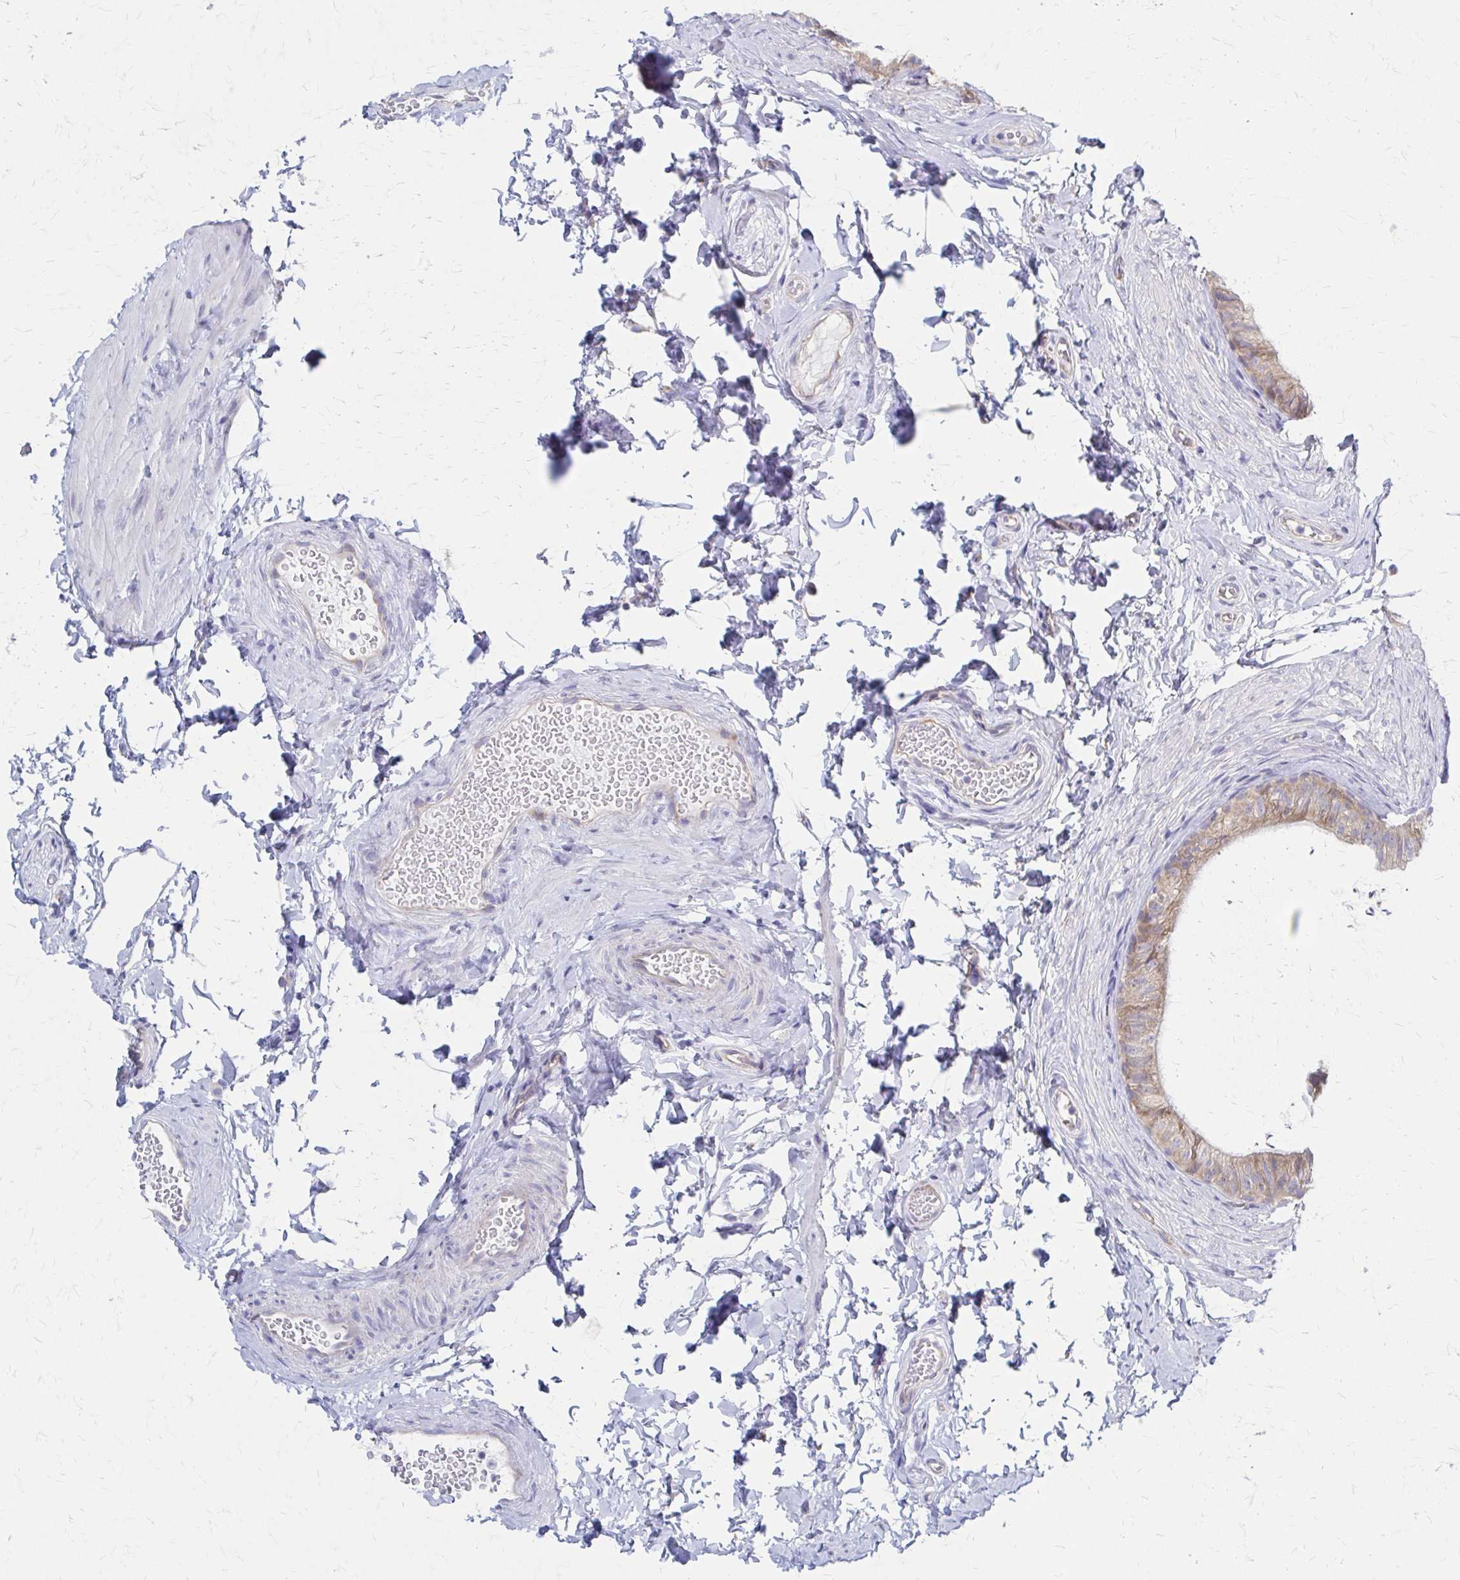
{"staining": {"intensity": "weak", "quantity": ">75%", "location": "cytoplasmic/membranous"}, "tissue": "epididymis", "cell_type": "Glandular cells", "image_type": "normal", "snomed": [{"axis": "morphology", "description": "Normal tissue, NOS"}, {"axis": "topography", "description": "Epididymis, spermatic cord, NOS"}, {"axis": "topography", "description": "Epididymis"}, {"axis": "topography", "description": "Peripheral nerve tissue"}], "caption": "Glandular cells exhibit low levels of weak cytoplasmic/membranous positivity in about >75% of cells in normal epididymis.", "gene": "RPL27A", "patient": {"sex": "male", "age": 29}}